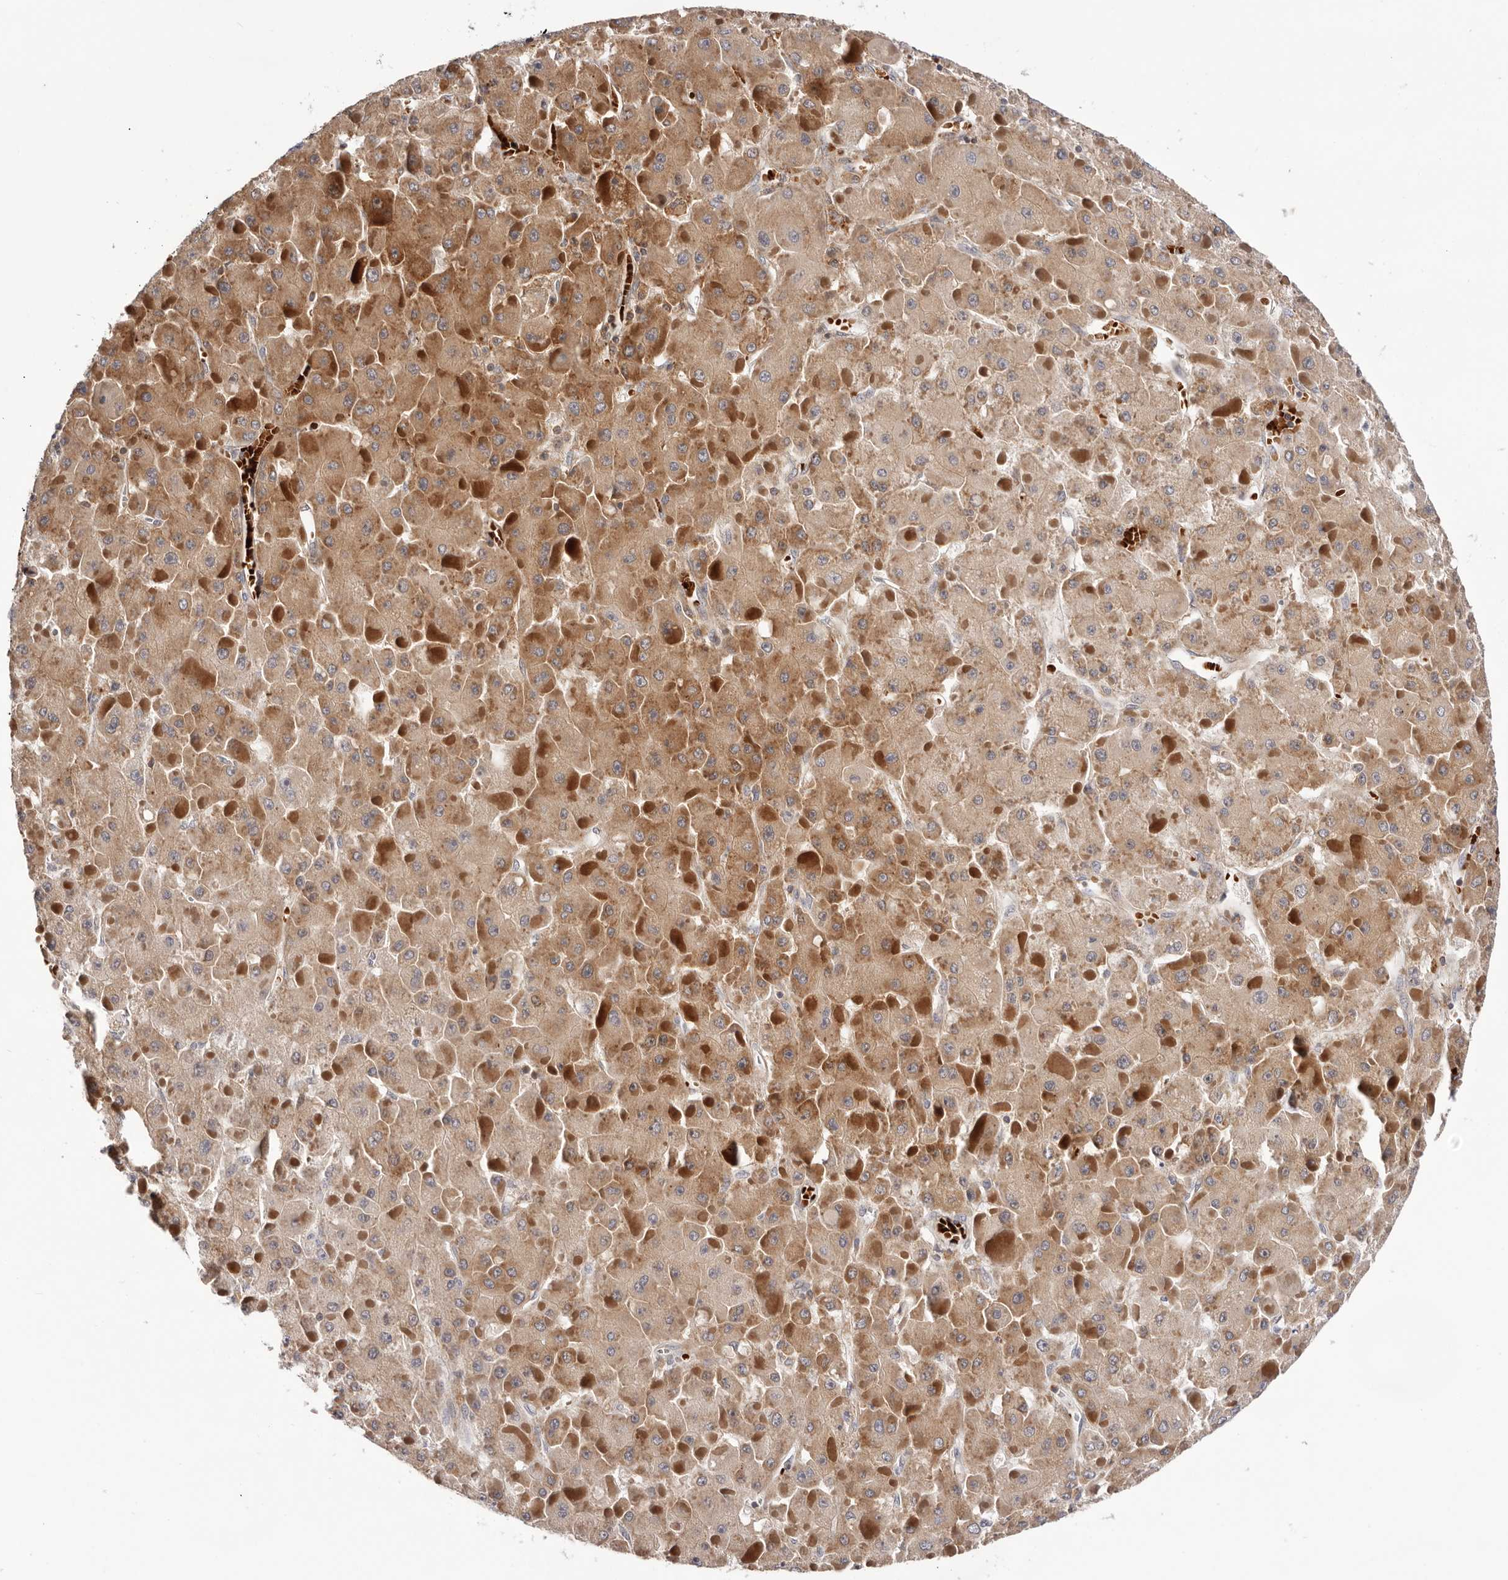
{"staining": {"intensity": "moderate", "quantity": ">75%", "location": "cytoplasmic/membranous"}, "tissue": "liver cancer", "cell_type": "Tumor cells", "image_type": "cancer", "snomed": [{"axis": "morphology", "description": "Carcinoma, Hepatocellular, NOS"}, {"axis": "topography", "description": "Liver"}], "caption": "IHC image of hepatocellular carcinoma (liver) stained for a protein (brown), which shows medium levels of moderate cytoplasmic/membranous staining in approximately >75% of tumor cells.", "gene": "RNF213", "patient": {"sex": "female", "age": 73}}